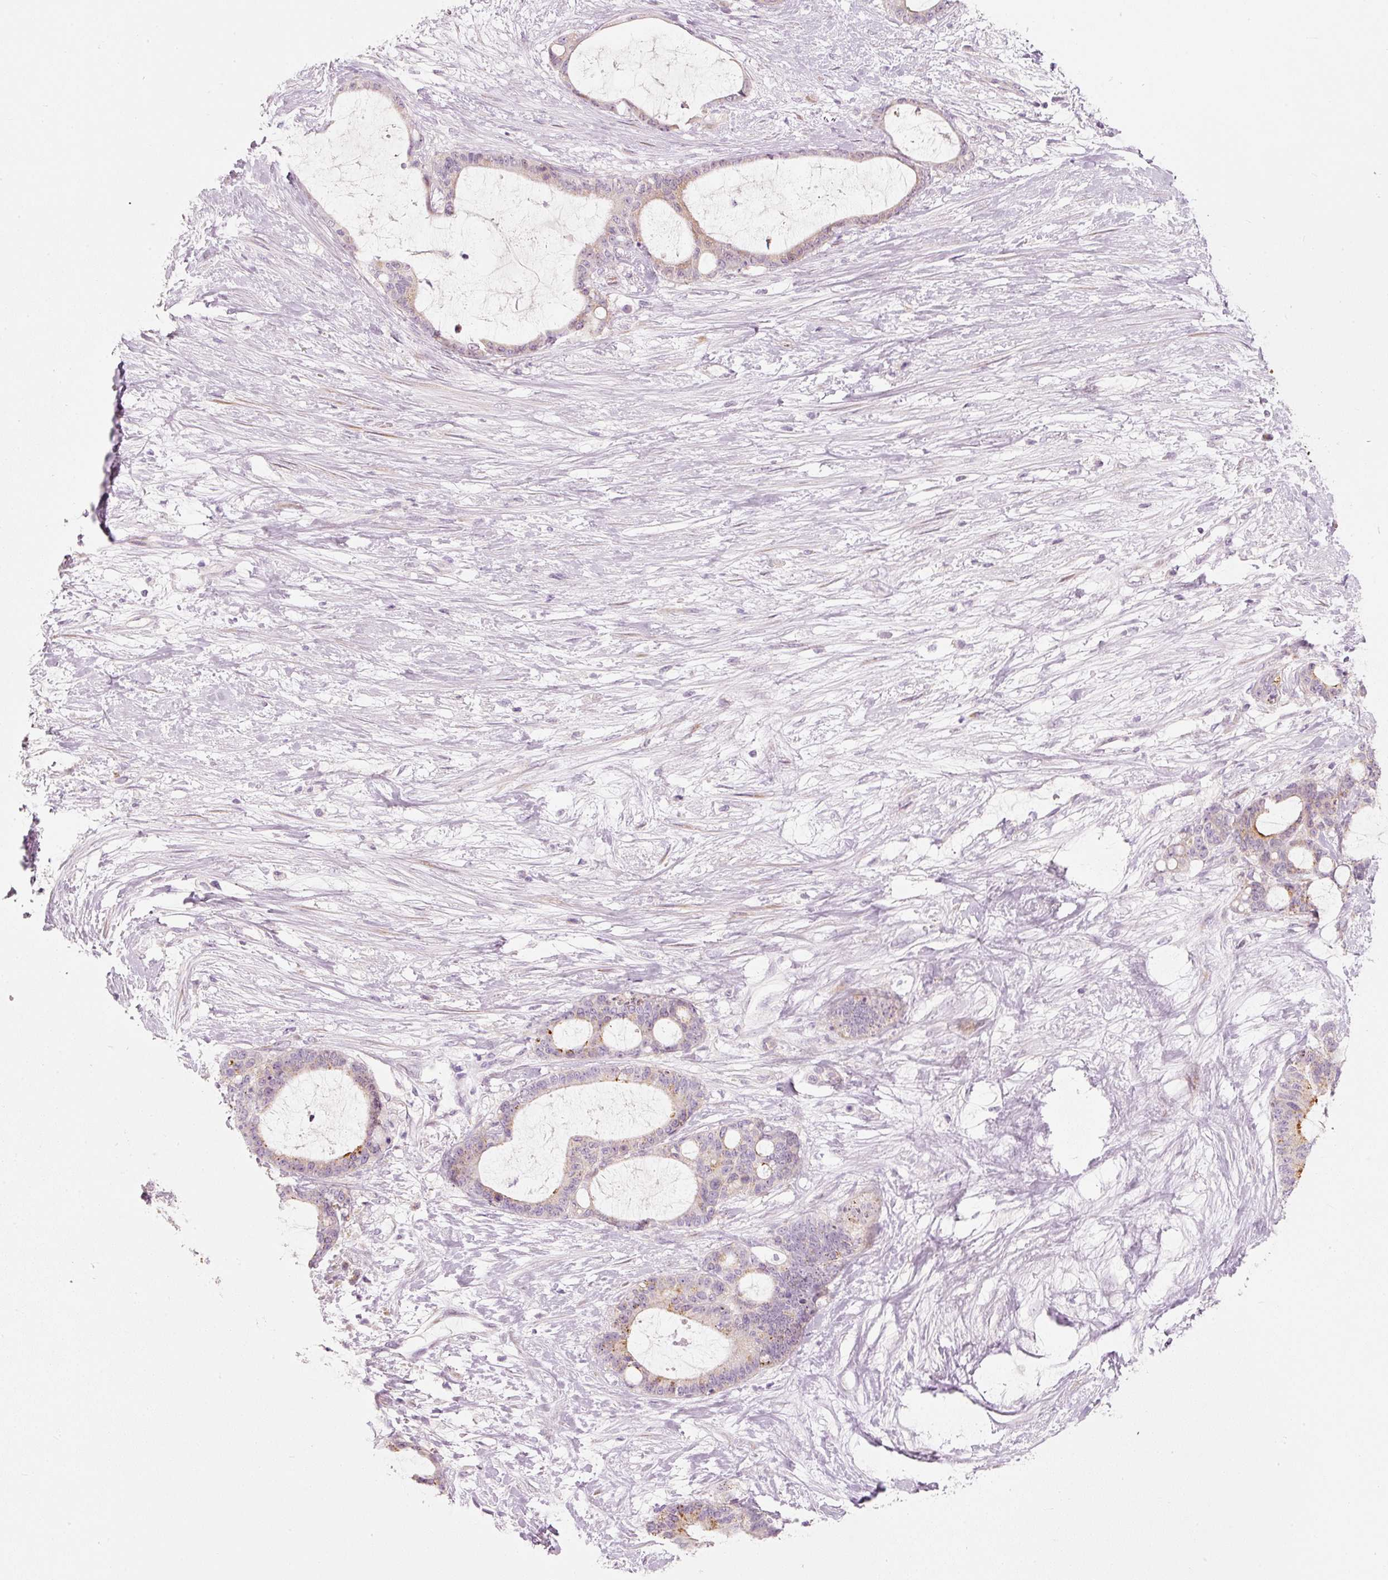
{"staining": {"intensity": "moderate", "quantity": "<25%", "location": "cytoplasmic/membranous"}, "tissue": "liver cancer", "cell_type": "Tumor cells", "image_type": "cancer", "snomed": [{"axis": "morphology", "description": "Normal tissue, NOS"}, {"axis": "morphology", "description": "Cholangiocarcinoma"}, {"axis": "topography", "description": "Liver"}, {"axis": "topography", "description": "Peripheral nerve tissue"}], "caption": "About <25% of tumor cells in human liver cancer exhibit moderate cytoplasmic/membranous protein positivity as visualized by brown immunohistochemical staining.", "gene": "SLC20A1", "patient": {"sex": "female", "age": 73}}